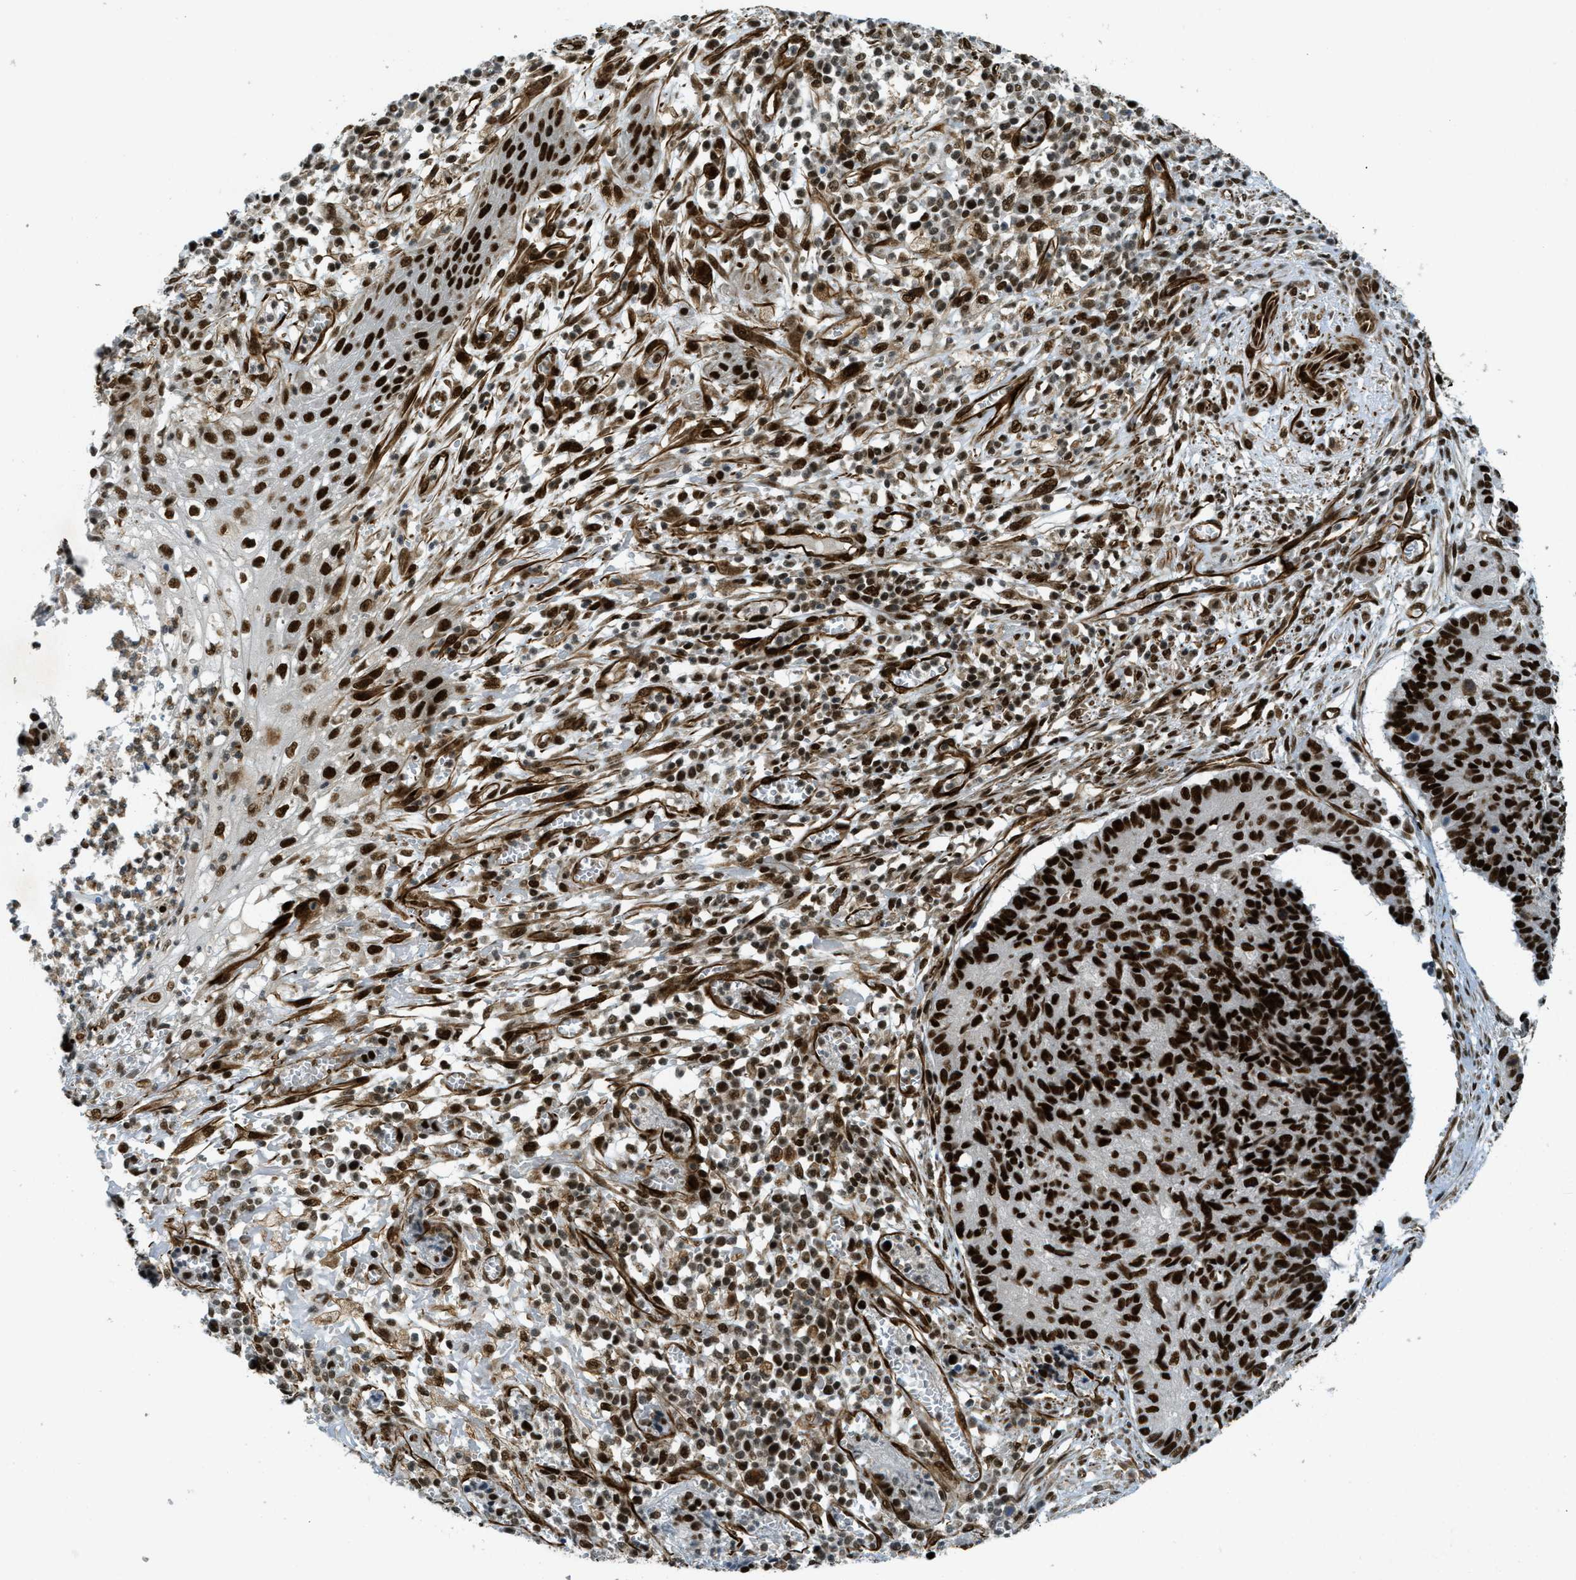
{"staining": {"intensity": "strong", "quantity": ">75%", "location": "nuclear"}, "tissue": "cervical cancer", "cell_type": "Tumor cells", "image_type": "cancer", "snomed": [{"axis": "morphology", "description": "Squamous cell carcinoma, NOS"}, {"axis": "topography", "description": "Cervix"}], "caption": "Cervical cancer stained with DAB (3,3'-diaminobenzidine) immunohistochemistry (IHC) shows high levels of strong nuclear expression in about >75% of tumor cells.", "gene": "ZFR", "patient": {"sex": "female", "age": 35}}